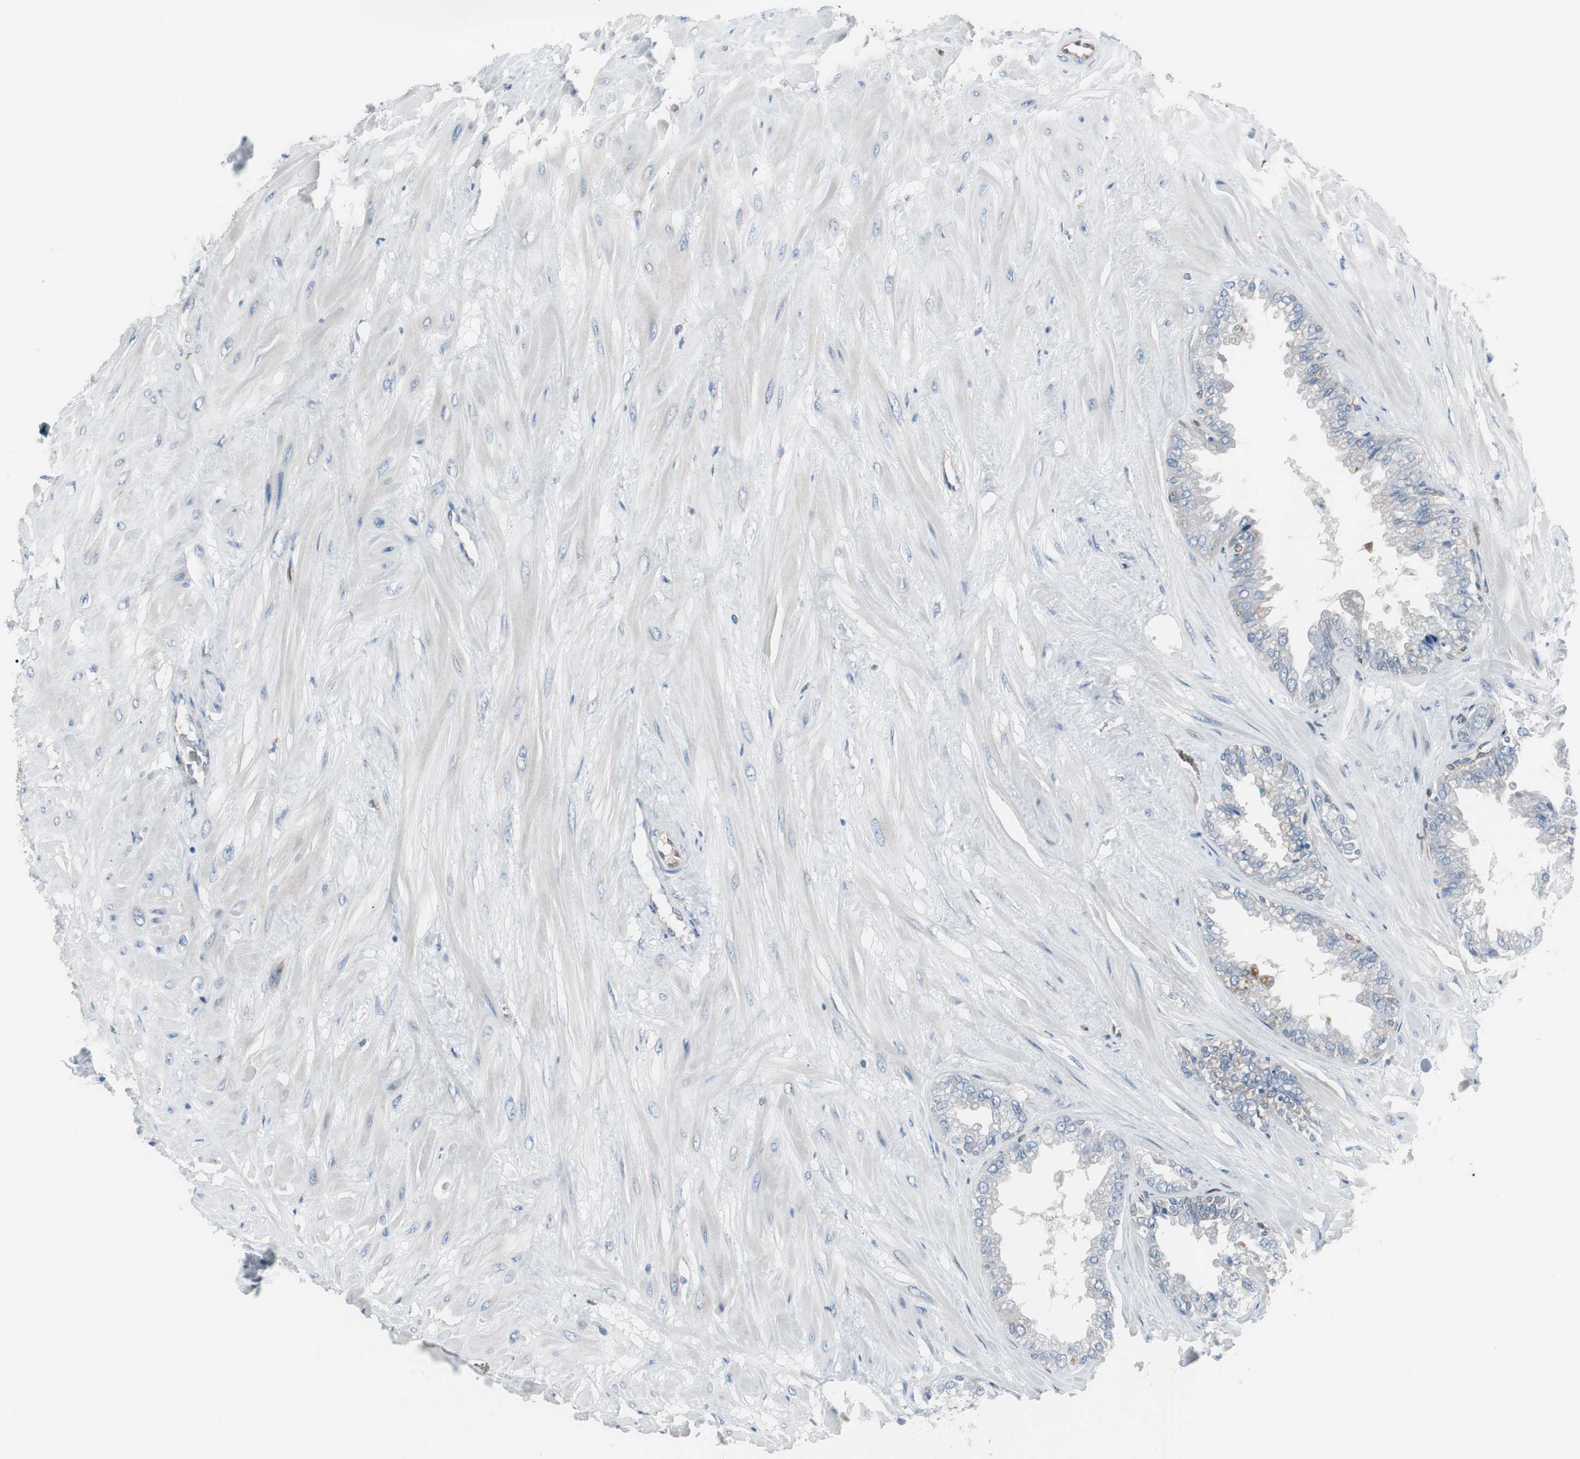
{"staining": {"intensity": "weak", "quantity": "<25%", "location": "cytoplasmic/membranous"}, "tissue": "seminal vesicle", "cell_type": "Glandular cells", "image_type": "normal", "snomed": [{"axis": "morphology", "description": "Normal tissue, NOS"}, {"axis": "topography", "description": "Seminal veicle"}], "caption": "Micrograph shows no significant protein staining in glandular cells of unremarkable seminal vesicle.", "gene": "SWAP70", "patient": {"sex": "male", "age": 46}}